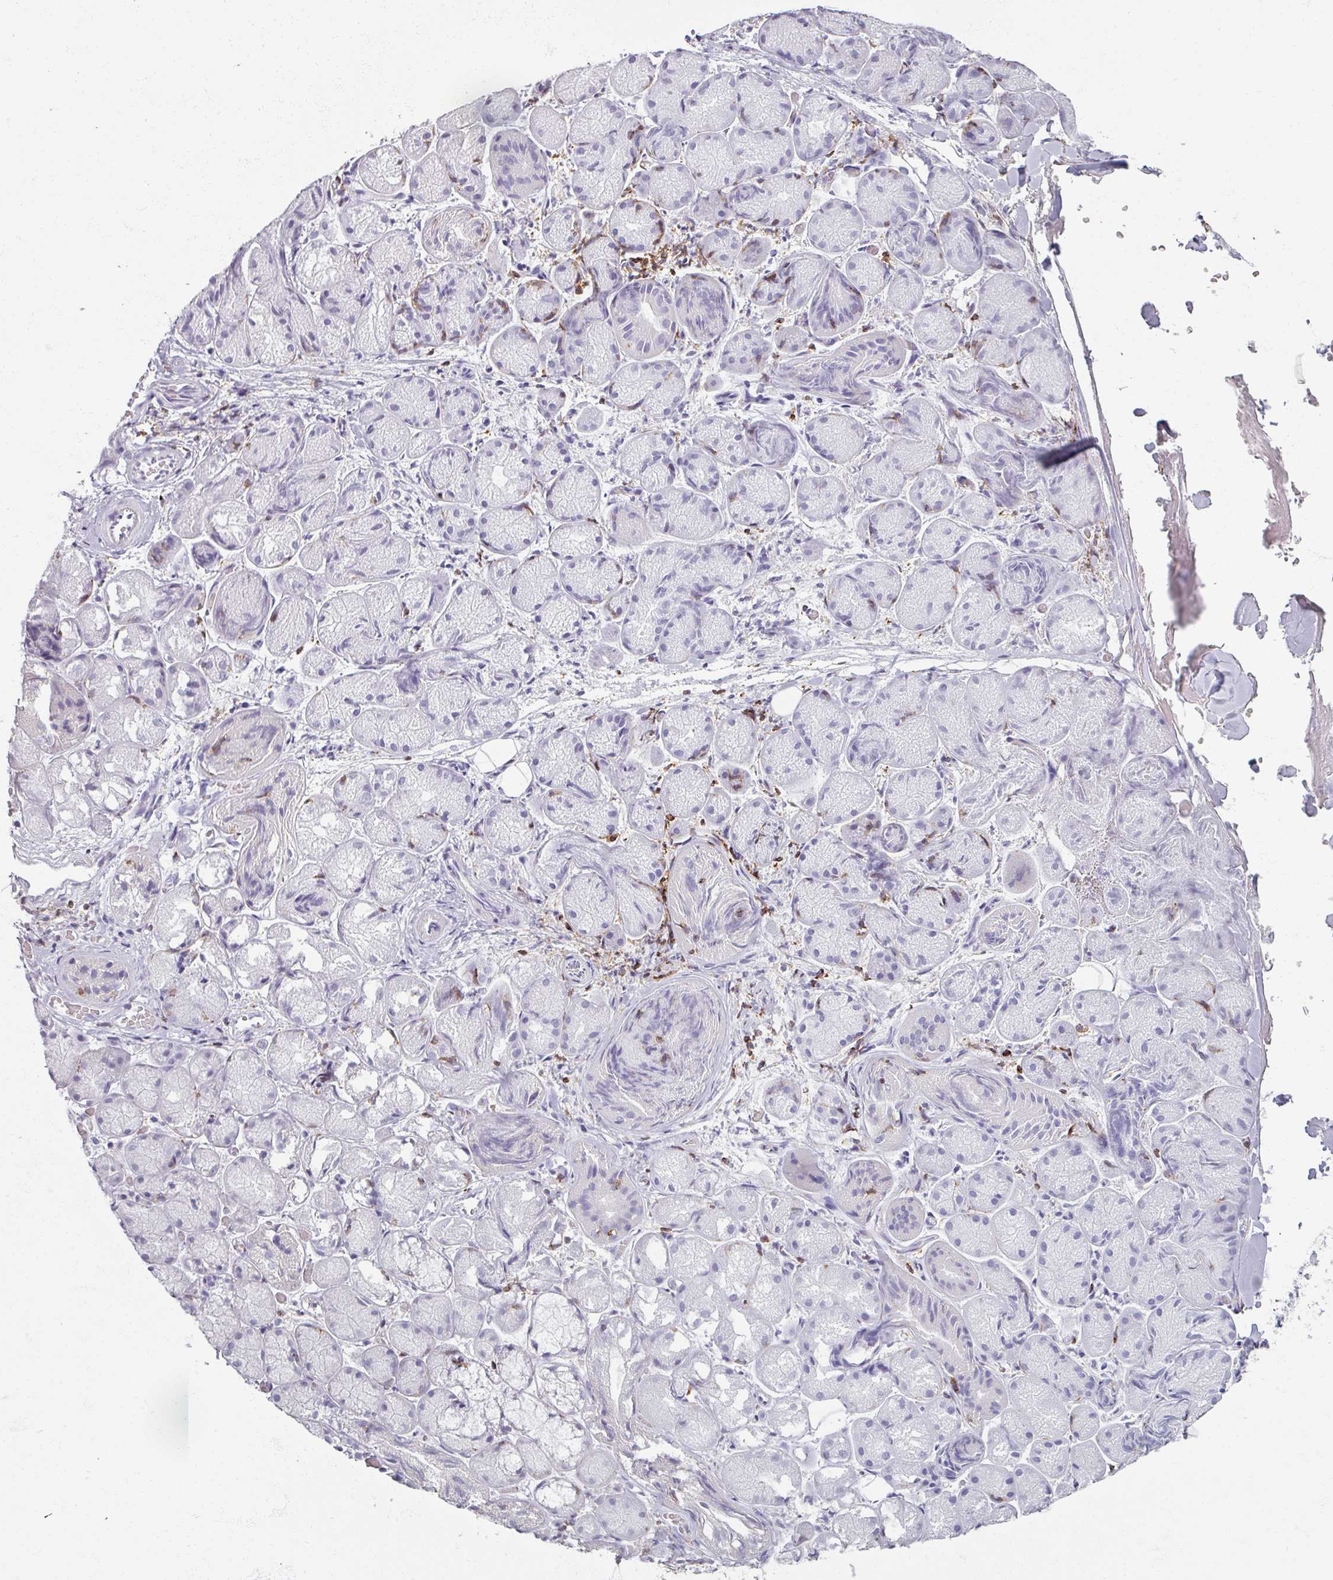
{"staining": {"intensity": "negative", "quantity": "none", "location": "none"}, "tissue": "salivary gland", "cell_type": "Glandular cells", "image_type": "normal", "snomed": [{"axis": "morphology", "description": "Normal tissue, NOS"}, {"axis": "topography", "description": "Salivary gland"}], "caption": "Glandular cells show no significant protein staining in unremarkable salivary gland.", "gene": "PTPRC", "patient": {"sex": "female", "age": 24}}